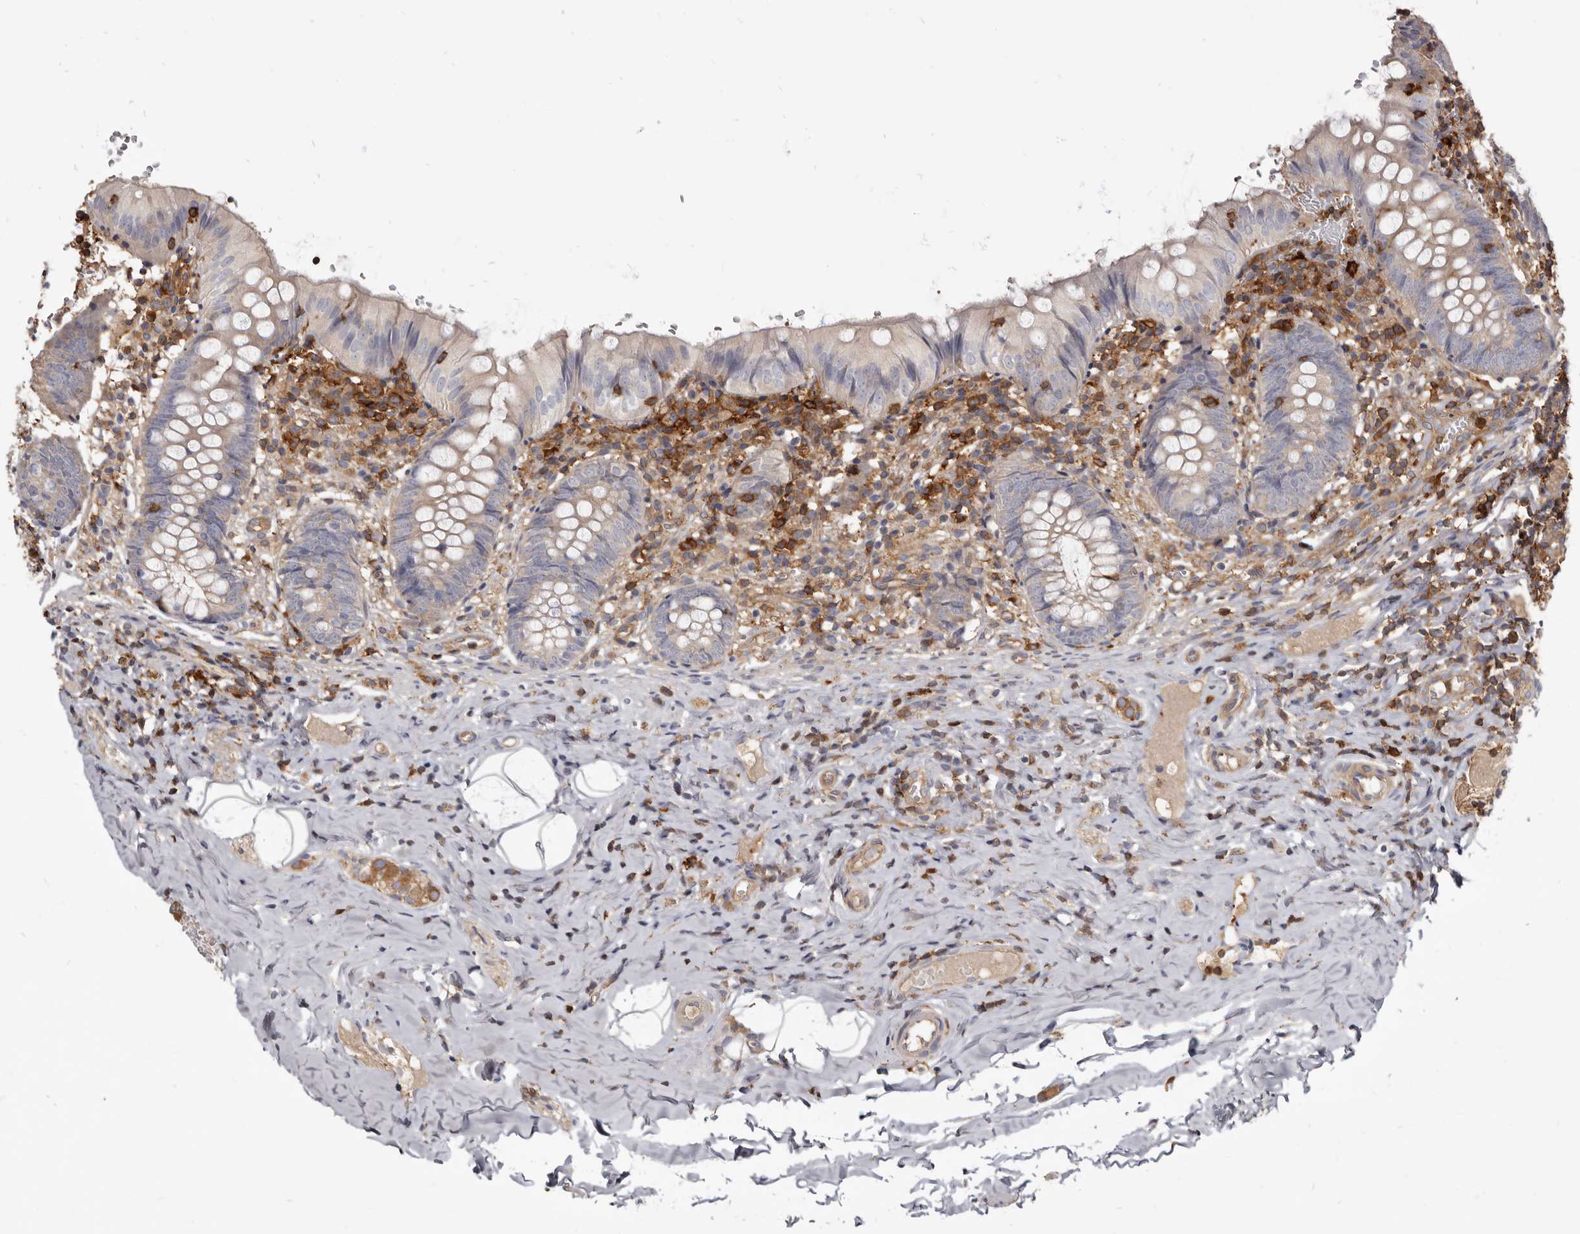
{"staining": {"intensity": "negative", "quantity": "none", "location": "none"}, "tissue": "appendix", "cell_type": "Glandular cells", "image_type": "normal", "snomed": [{"axis": "morphology", "description": "Normal tissue, NOS"}, {"axis": "topography", "description": "Appendix"}], "caption": "Protein analysis of benign appendix demonstrates no significant staining in glandular cells. (DAB IHC with hematoxylin counter stain).", "gene": "CBL", "patient": {"sex": "male", "age": 8}}